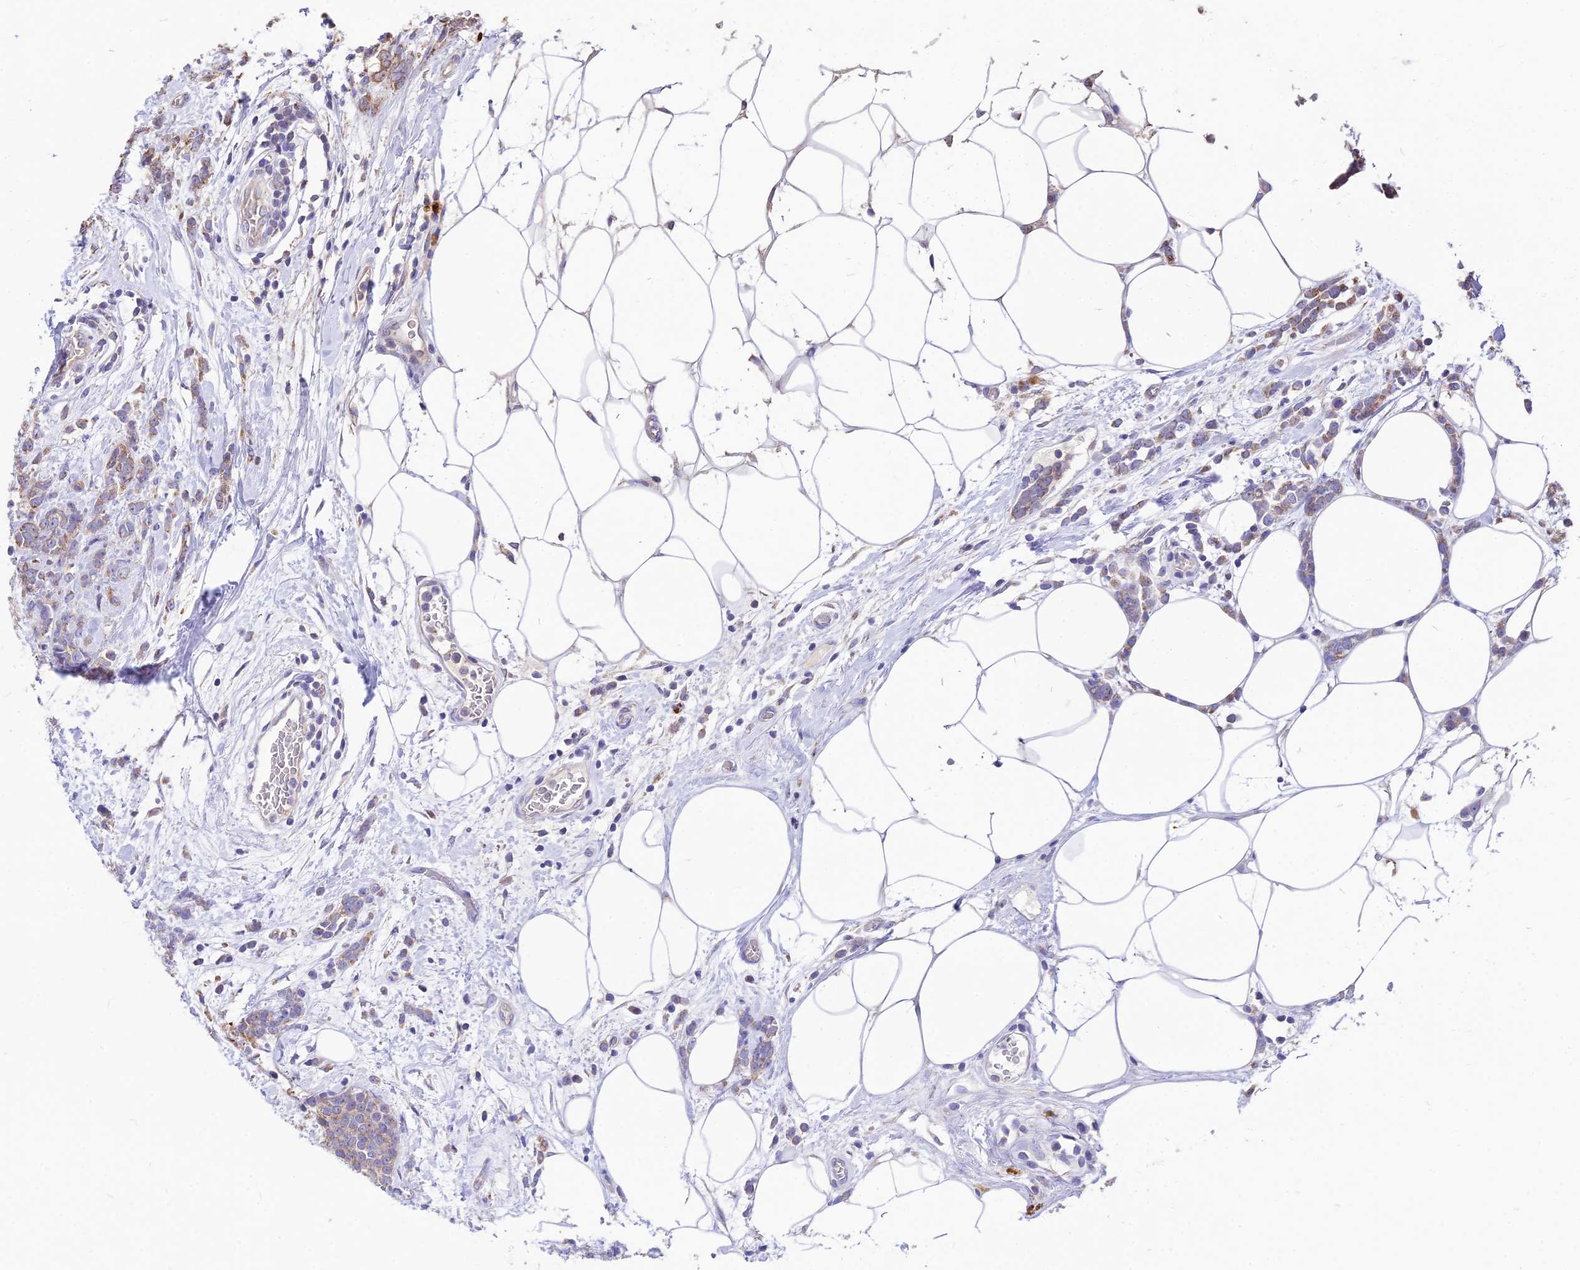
{"staining": {"intensity": "weak", "quantity": "25%-75%", "location": "cytoplasmic/membranous"}, "tissue": "breast cancer", "cell_type": "Tumor cells", "image_type": "cancer", "snomed": [{"axis": "morphology", "description": "Lobular carcinoma"}, {"axis": "topography", "description": "Breast"}], "caption": "Brown immunohistochemical staining in human lobular carcinoma (breast) exhibits weak cytoplasmic/membranous positivity in about 25%-75% of tumor cells.", "gene": "SDHD", "patient": {"sex": "female", "age": 58}}